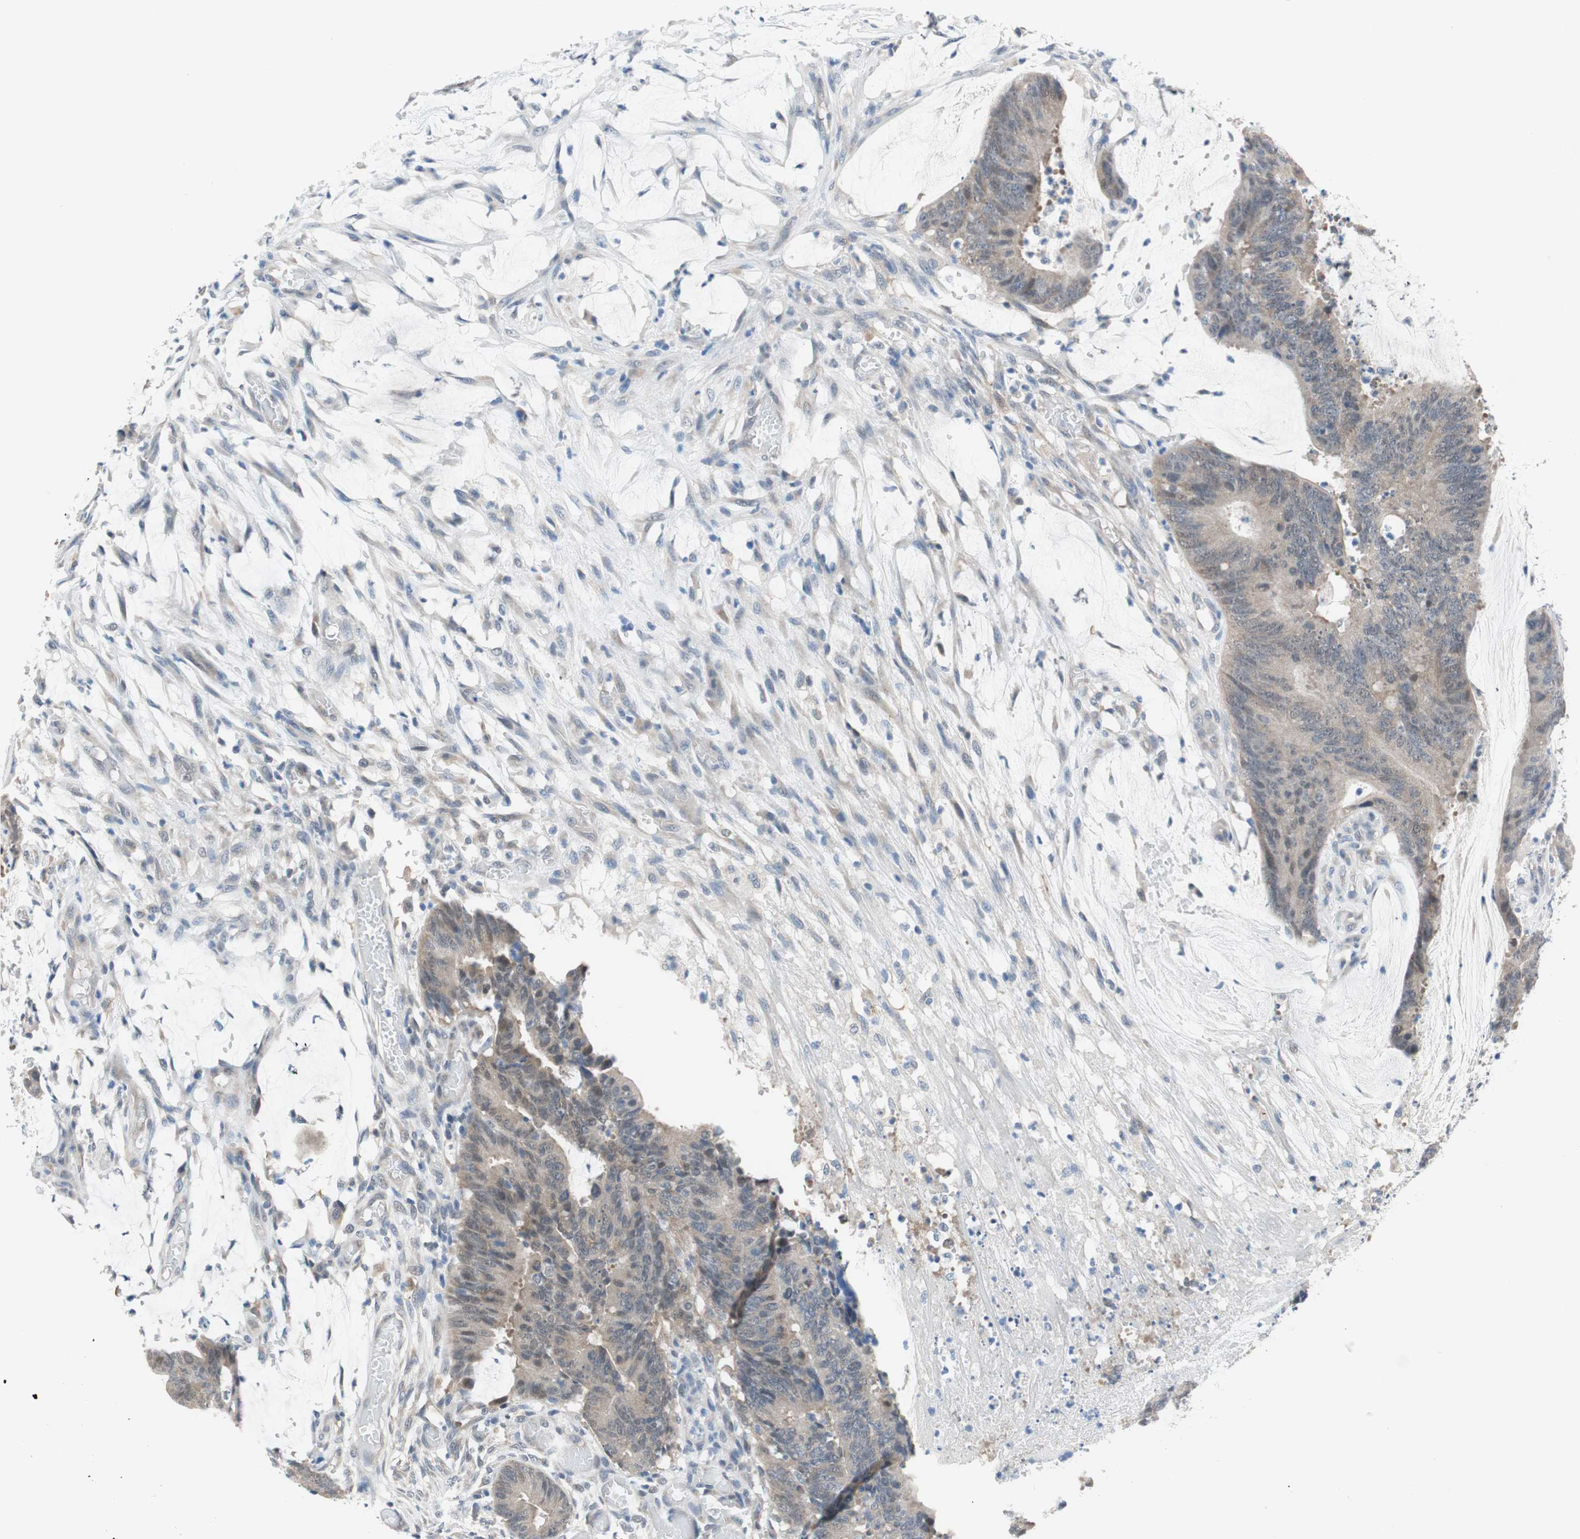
{"staining": {"intensity": "weak", "quantity": "25%-75%", "location": "cytoplasmic/membranous"}, "tissue": "colorectal cancer", "cell_type": "Tumor cells", "image_type": "cancer", "snomed": [{"axis": "morphology", "description": "Adenocarcinoma, NOS"}, {"axis": "topography", "description": "Rectum"}], "caption": "Human colorectal adenocarcinoma stained with a brown dye exhibits weak cytoplasmic/membranous positive expression in approximately 25%-75% of tumor cells.", "gene": "GRHL1", "patient": {"sex": "female", "age": 66}}